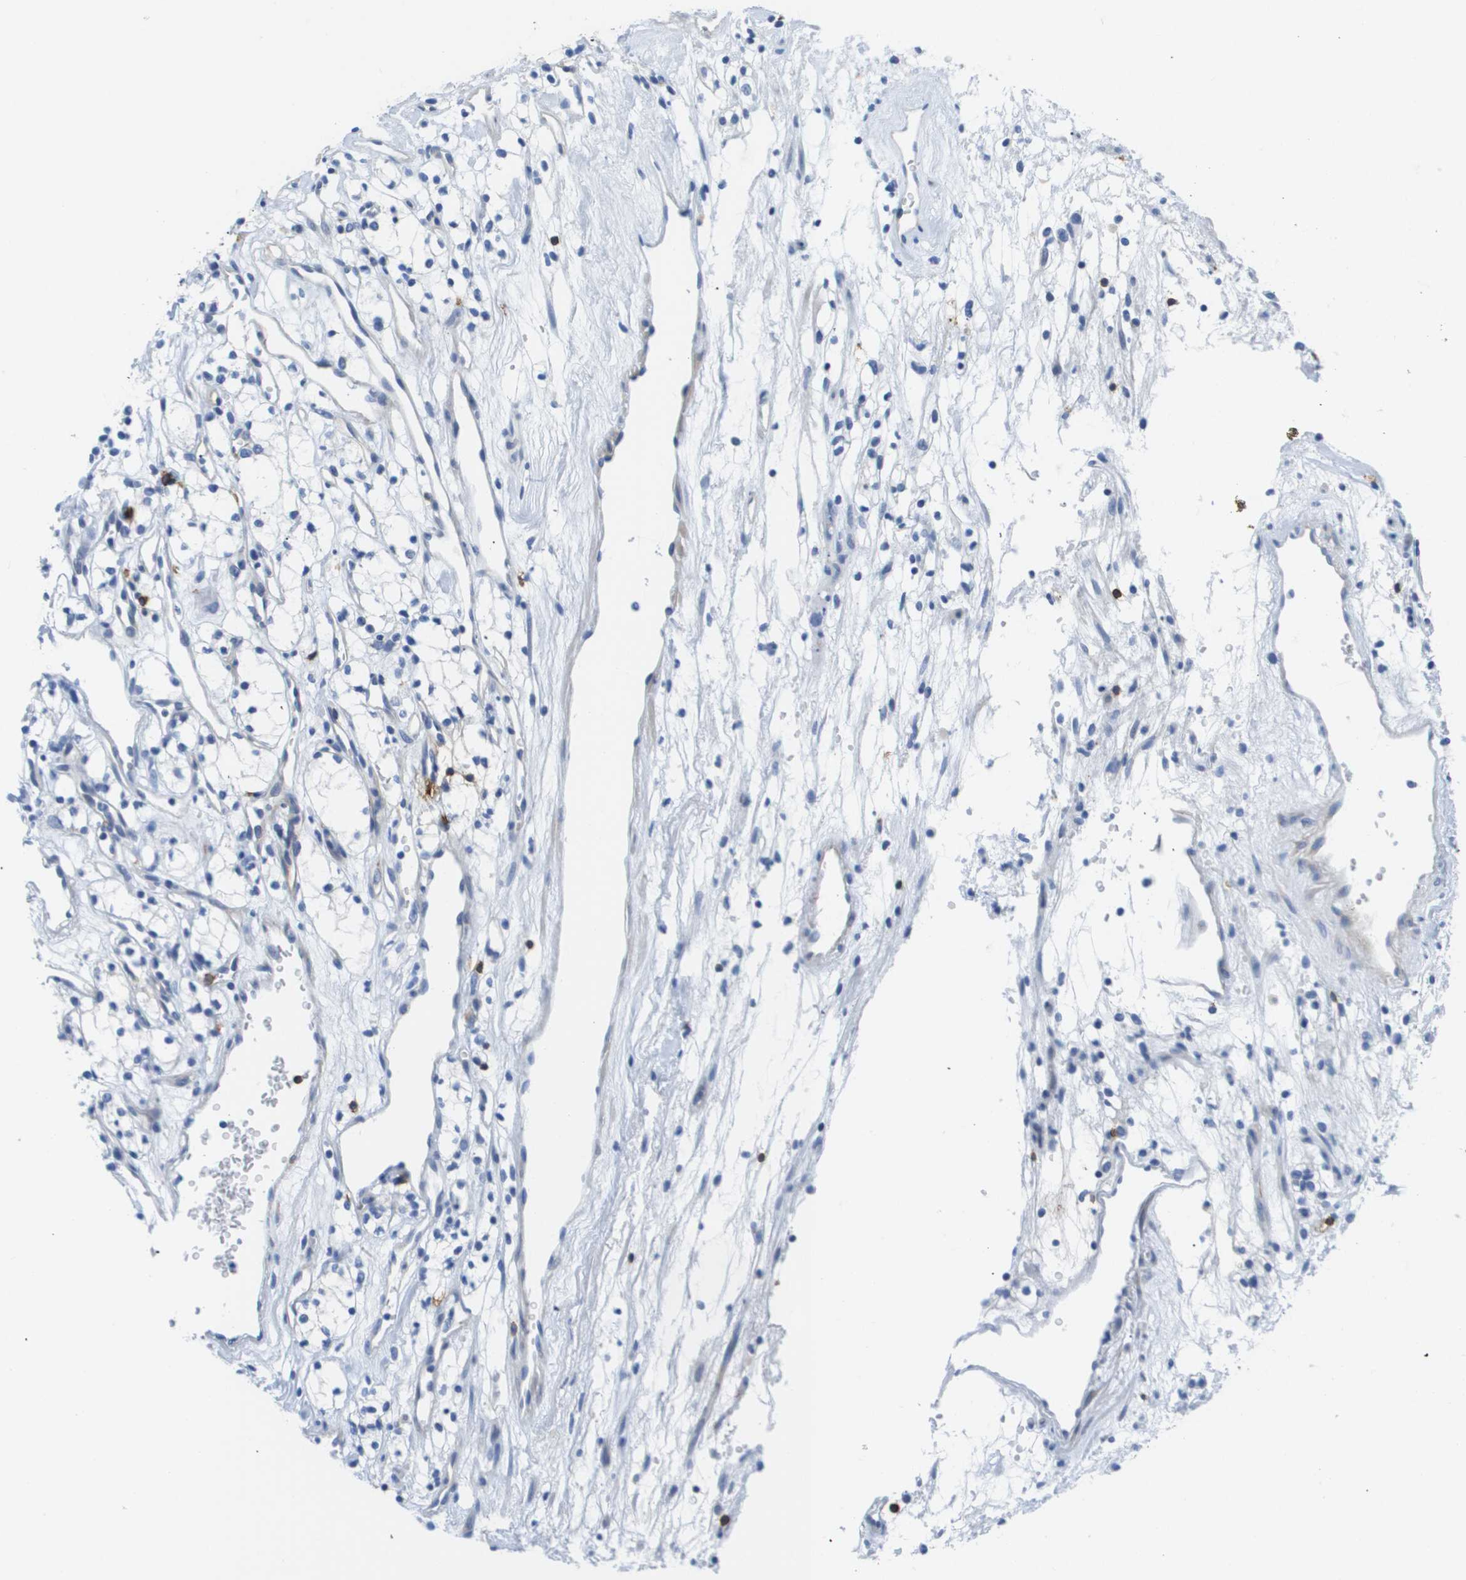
{"staining": {"intensity": "negative", "quantity": "none", "location": "none"}, "tissue": "renal cancer", "cell_type": "Tumor cells", "image_type": "cancer", "snomed": [{"axis": "morphology", "description": "Adenocarcinoma, NOS"}, {"axis": "topography", "description": "Kidney"}], "caption": "DAB immunohistochemical staining of renal adenocarcinoma shows no significant staining in tumor cells.", "gene": "MS4A1", "patient": {"sex": "male", "age": 59}}